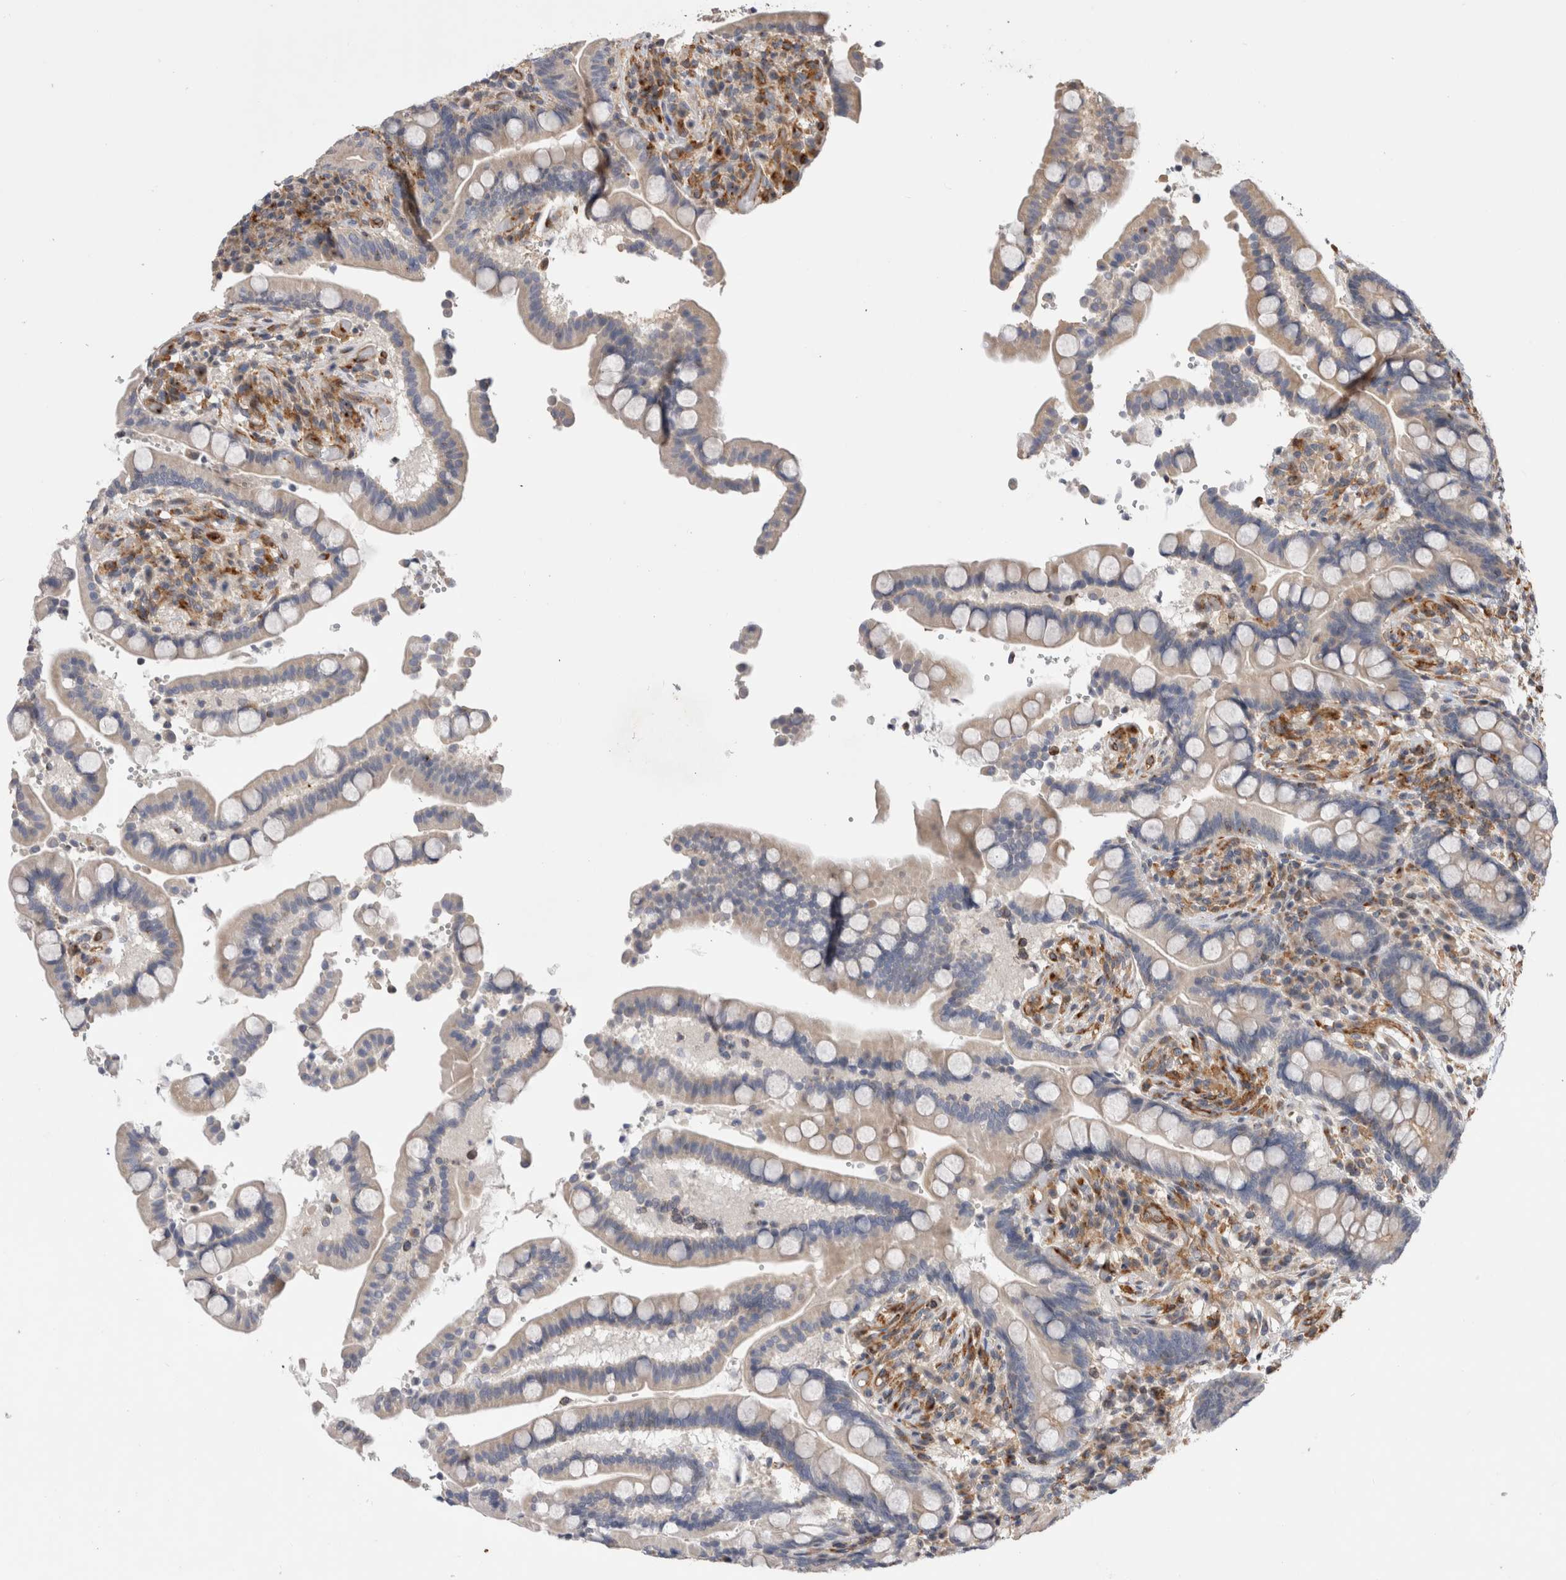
{"staining": {"intensity": "weak", "quantity": "25%-75%", "location": "cytoplasmic/membranous"}, "tissue": "colon", "cell_type": "Endothelial cells", "image_type": "normal", "snomed": [{"axis": "morphology", "description": "Normal tissue, NOS"}, {"axis": "topography", "description": "Colon"}], "caption": "An immunohistochemistry histopathology image of unremarkable tissue is shown. Protein staining in brown labels weak cytoplasmic/membranous positivity in colon within endothelial cells.", "gene": "BNIP2", "patient": {"sex": "male", "age": 73}}